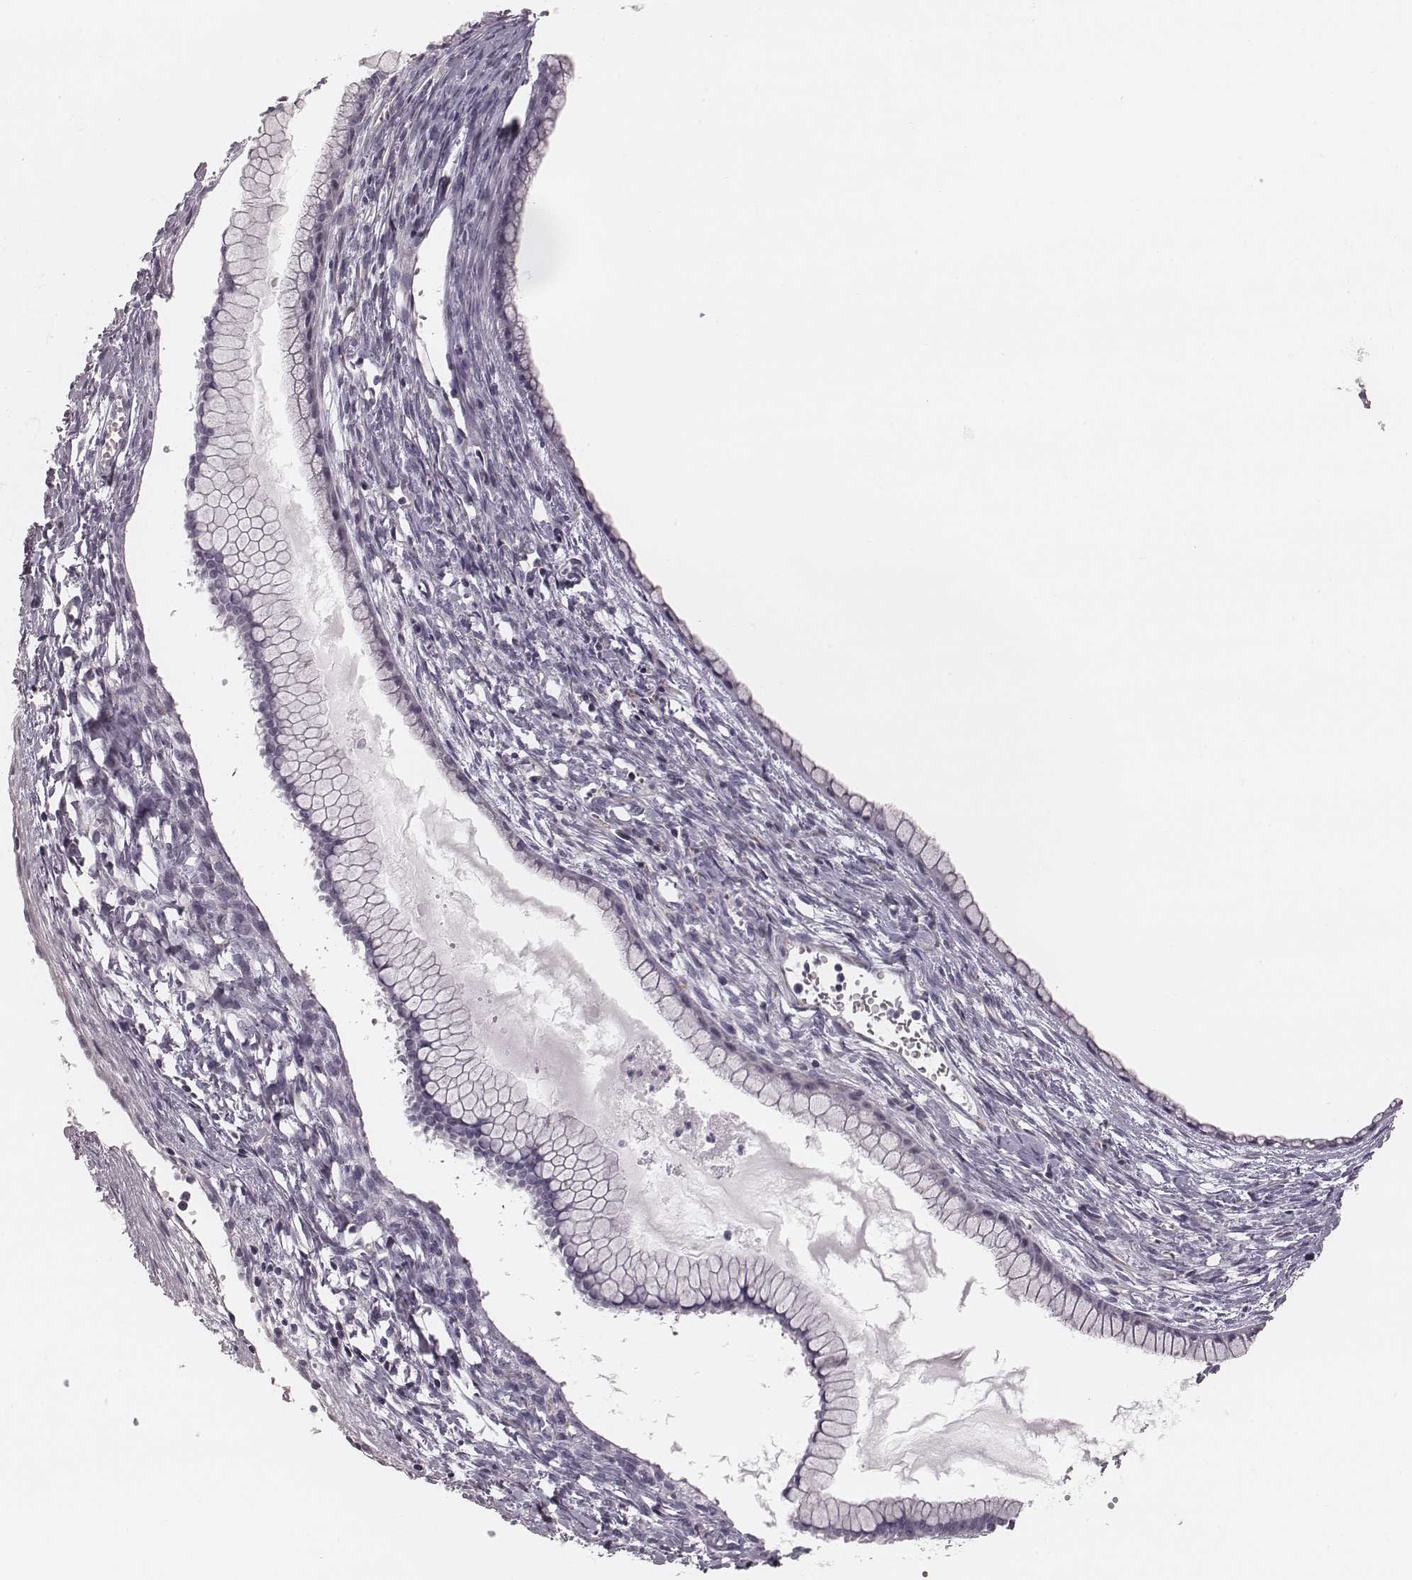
{"staining": {"intensity": "negative", "quantity": "none", "location": "none"}, "tissue": "ovarian cancer", "cell_type": "Tumor cells", "image_type": "cancer", "snomed": [{"axis": "morphology", "description": "Cystadenocarcinoma, mucinous, NOS"}, {"axis": "topography", "description": "Ovary"}], "caption": "Ovarian cancer (mucinous cystadenocarcinoma) stained for a protein using IHC displays no expression tumor cells.", "gene": "SPA17", "patient": {"sex": "female", "age": 41}}